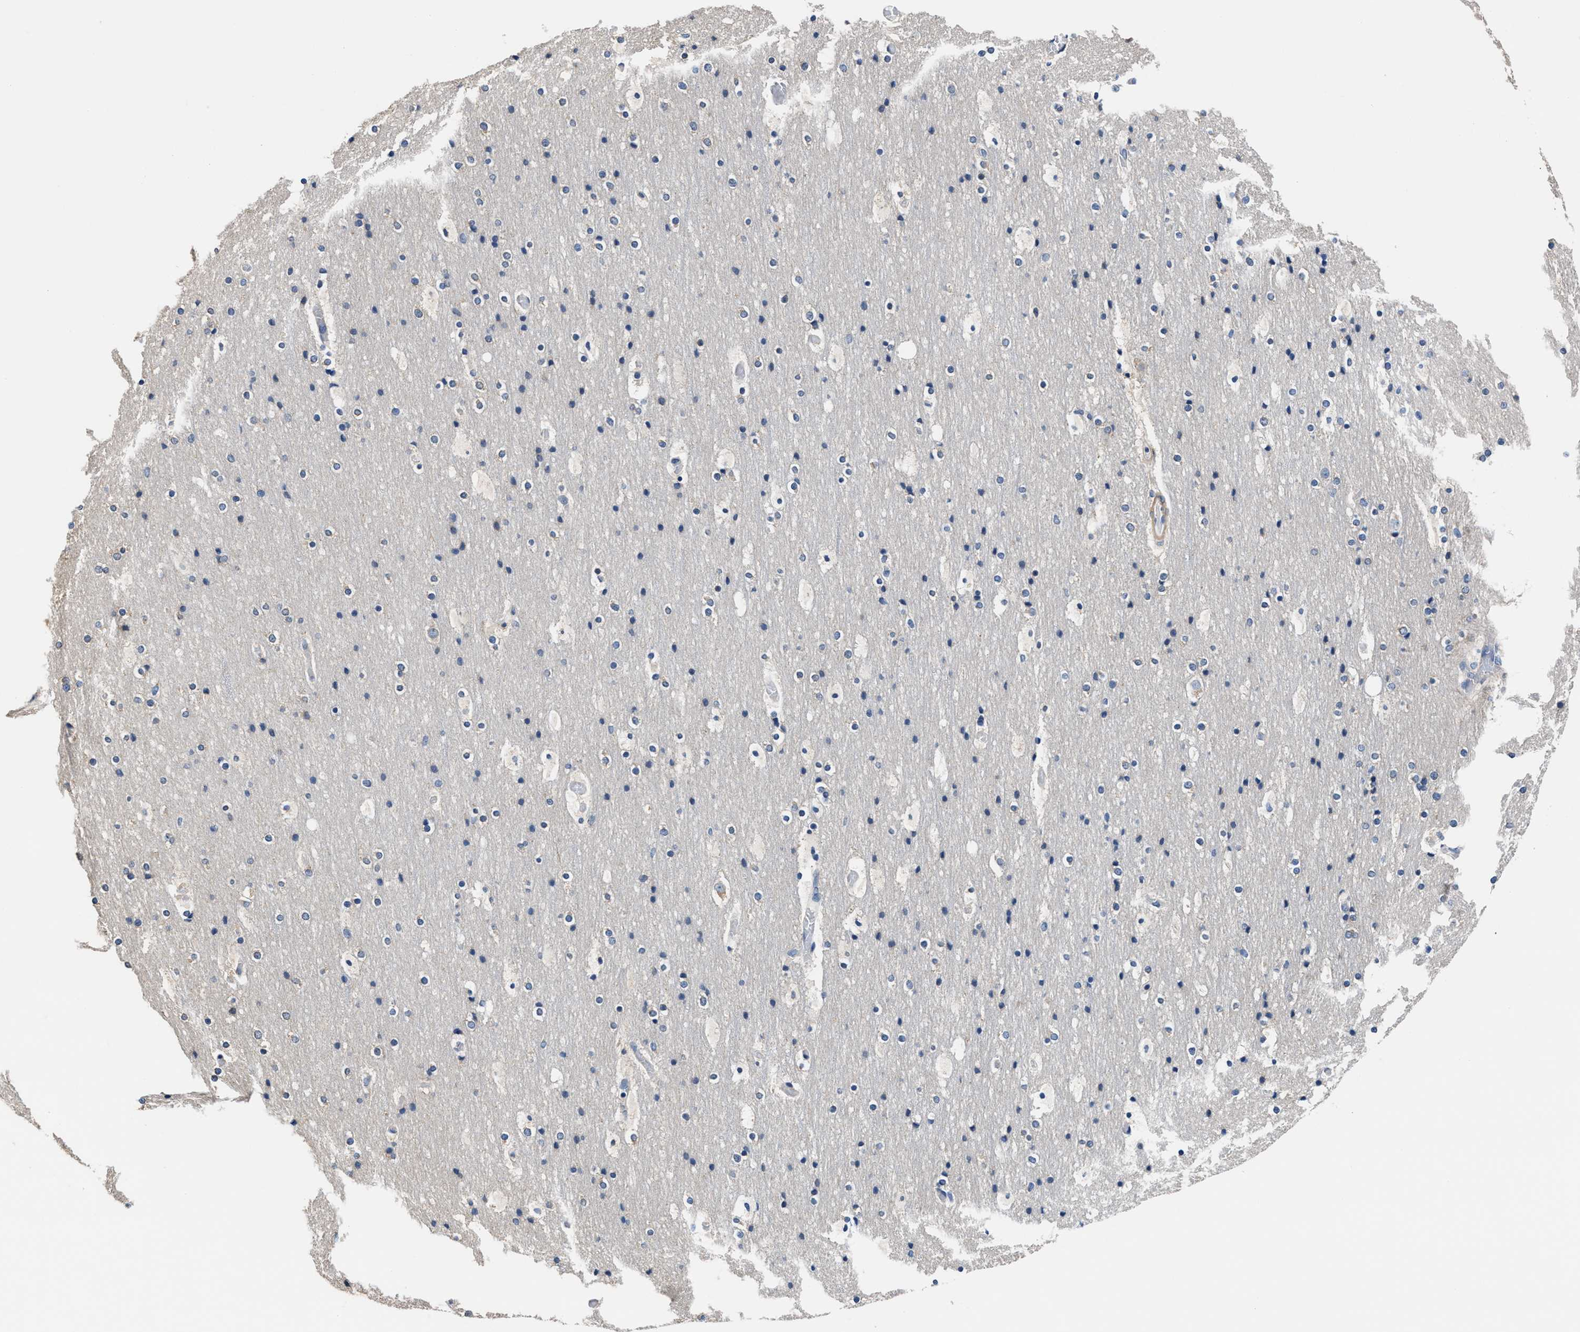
{"staining": {"intensity": "negative", "quantity": "none", "location": "none"}, "tissue": "cerebral cortex", "cell_type": "Endothelial cells", "image_type": "normal", "snomed": [{"axis": "morphology", "description": "Normal tissue, NOS"}, {"axis": "topography", "description": "Cerebral cortex"}], "caption": "Histopathology image shows no significant protein expression in endothelial cells of normal cerebral cortex. (DAB immunohistochemistry (IHC), high magnification).", "gene": "MYH3", "patient": {"sex": "male", "age": 57}}